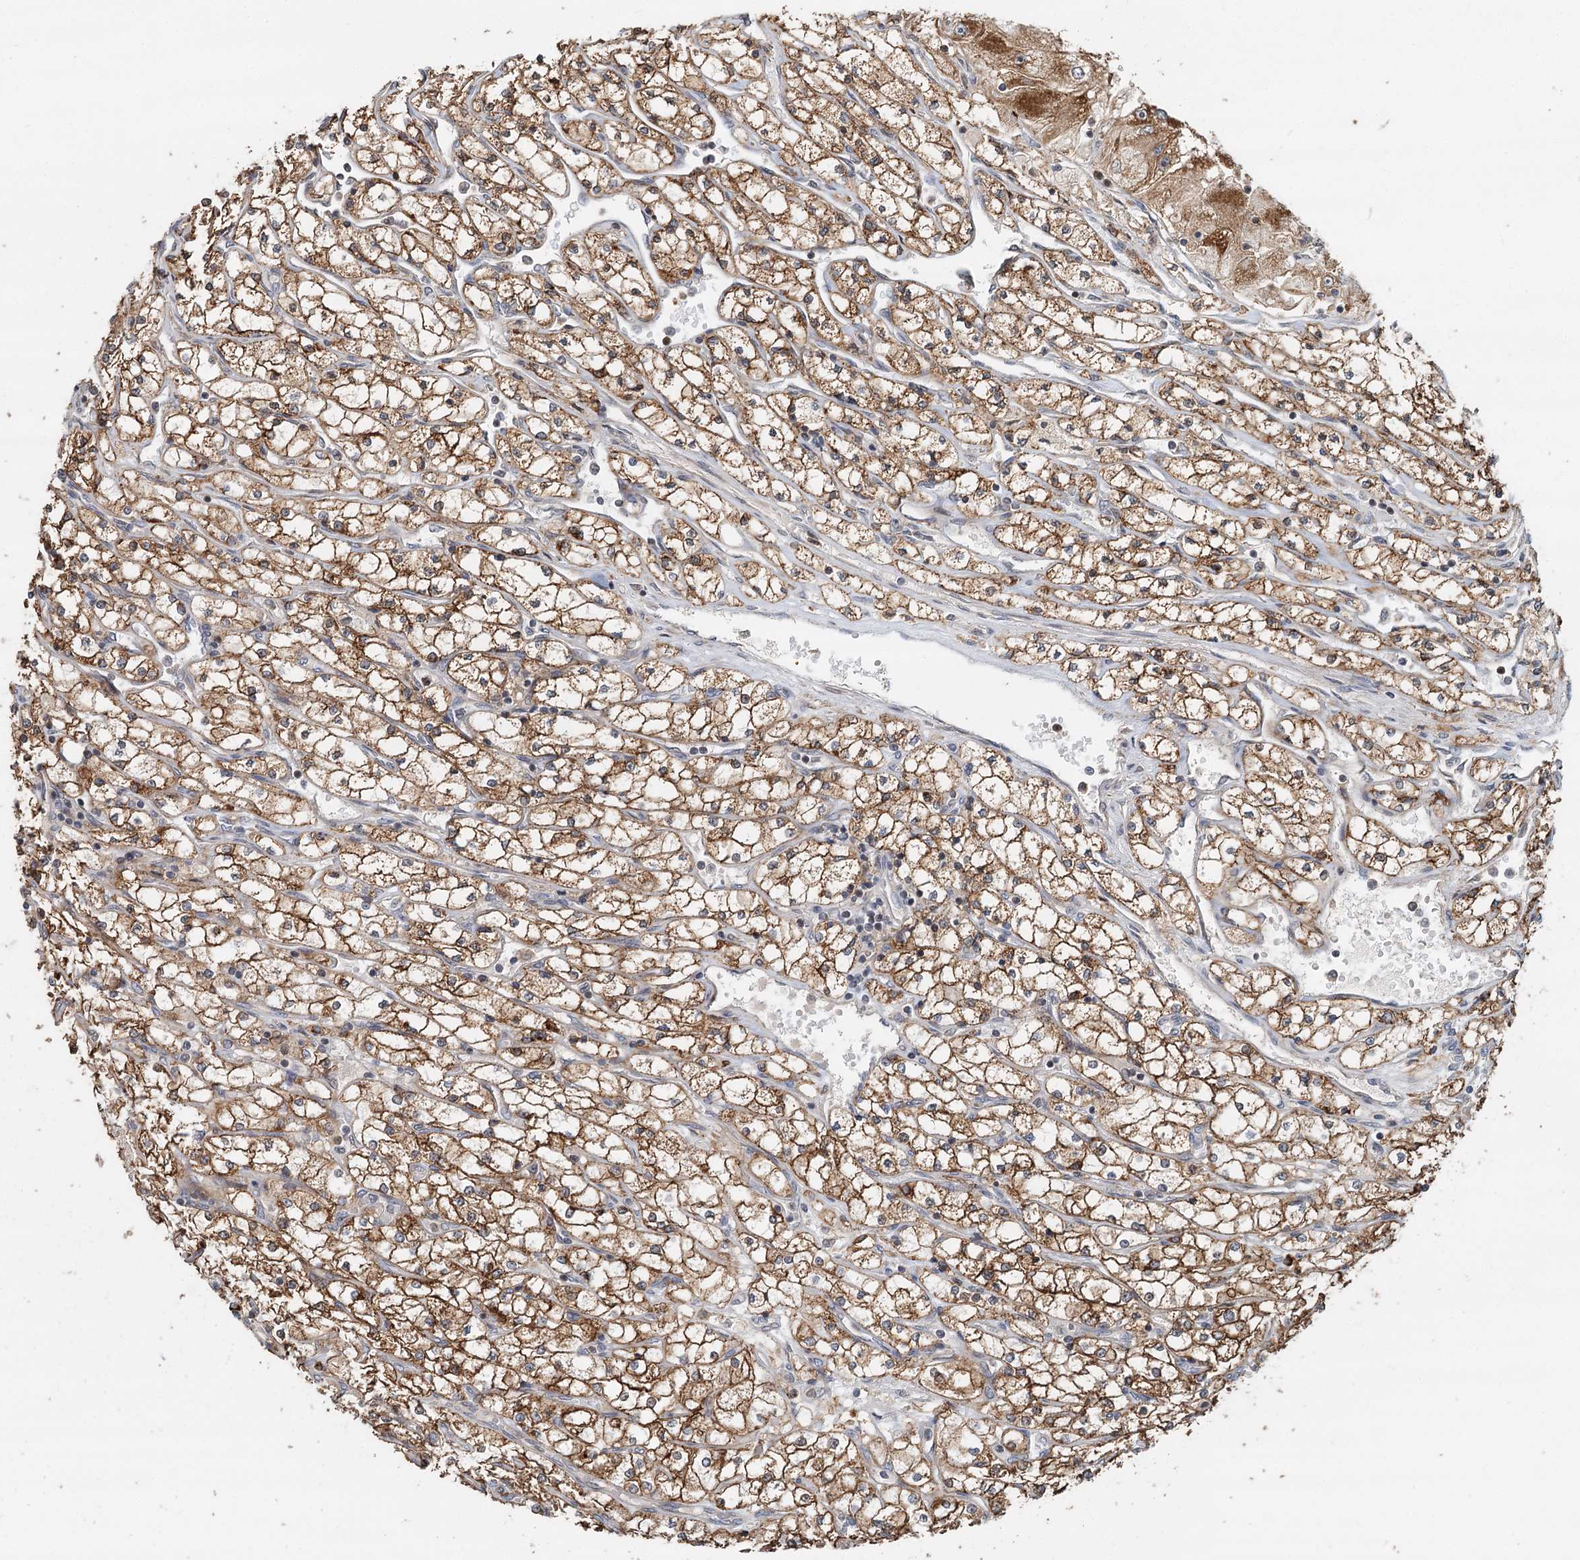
{"staining": {"intensity": "moderate", "quantity": ">75%", "location": "cytoplasmic/membranous"}, "tissue": "renal cancer", "cell_type": "Tumor cells", "image_type": "cancer", "snomed": [{"axis": "morphology", "description": "Adenocarcinoma, NOS"}, {"axis": "topography", "description": "Kidney"}], "caption": "DAB (3,3'-diaminobenzidine) immunohistochemical staining of renal cancer (adenocarcinoma) demonstrates moderate cytoplasmic/membranous protein expression in approximately >75% of tumor cells.", "gene": "RNF111", "patient": {"sex": "male", "age": 80}}